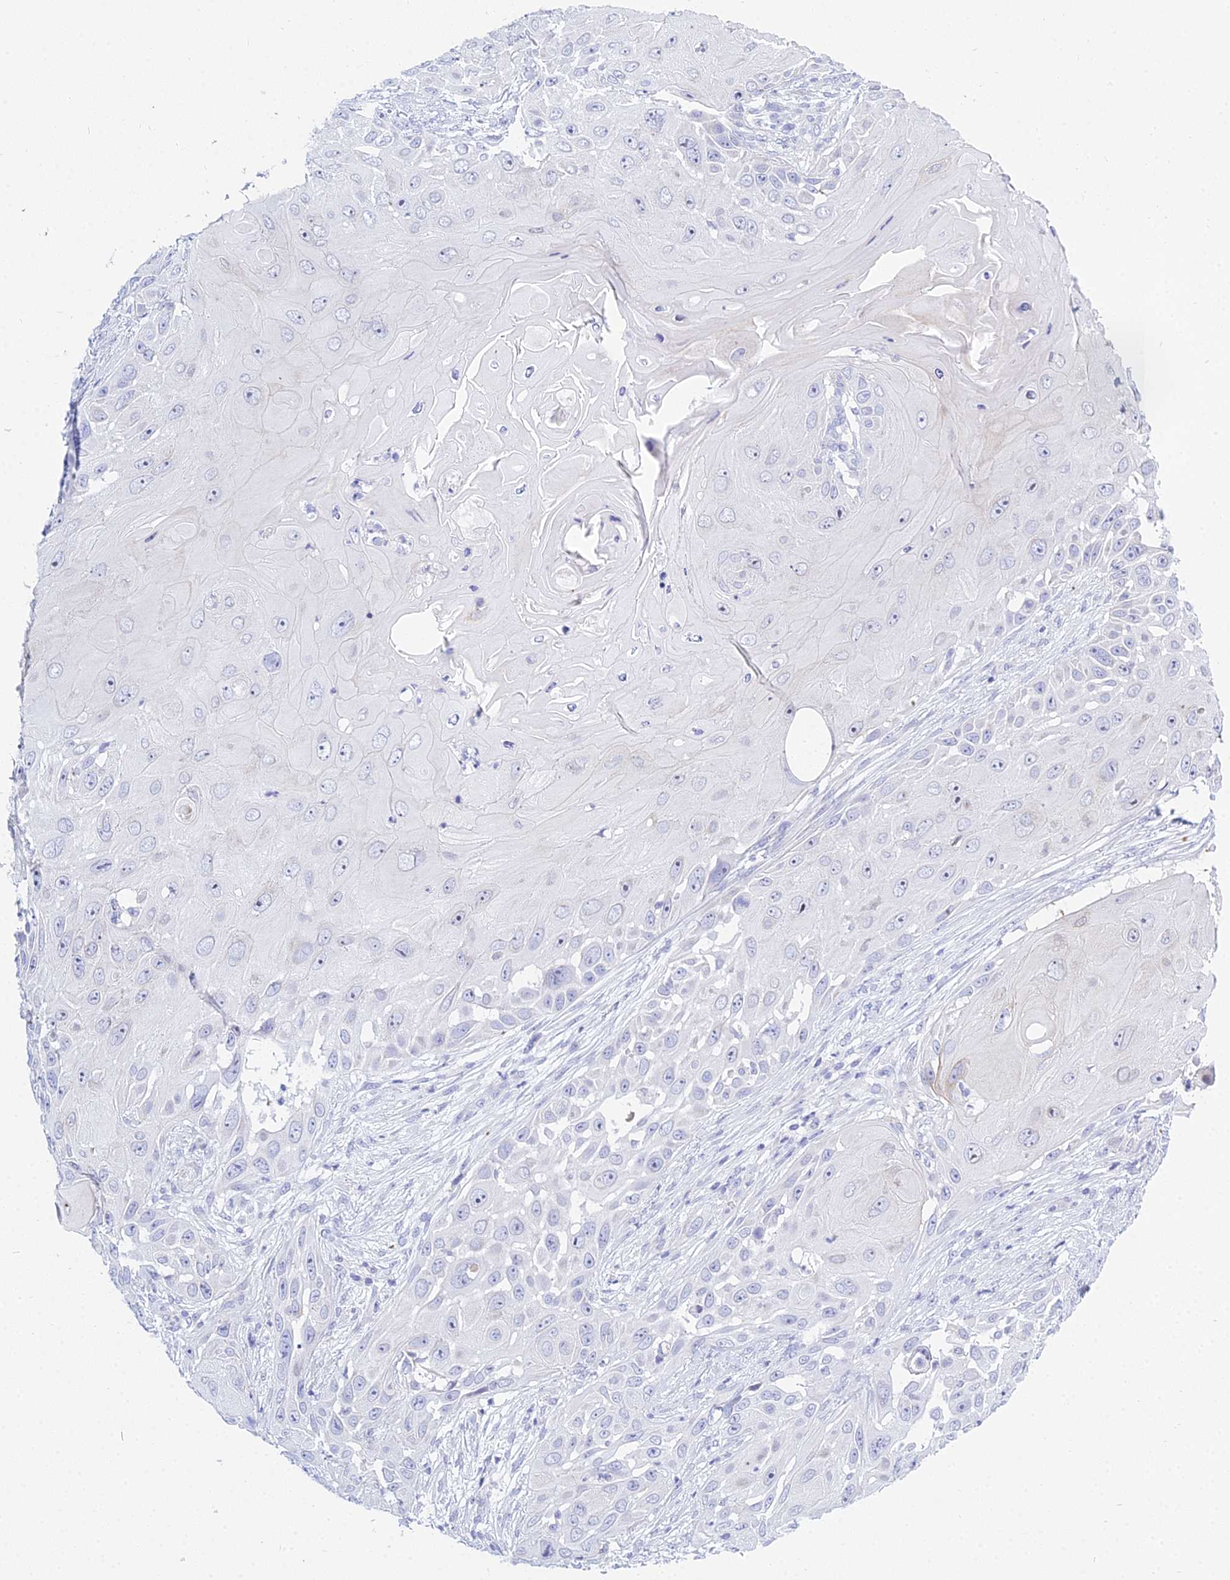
{"staining": {"intensity": "negative", "quantity": "none", "location": "none"}, "tissue": "skin cancer", "cell_type": "Tumor cells", "image_type": "cancer", "snomed": [{"axis": "morphology", "description": "Squamous cell carcinoma, NOS"}, {"axis": "topography", "description": "Skin"}], "caption": "Immunohistochemistry histopathology image of neoplastic tissue: human skin cancer (squamous cell carcinoma) stained with DAB exhibits no significant protein positivity in tumor cells.", "gene": "PRR13", "patient": {"sex": "female", "age": 44}}